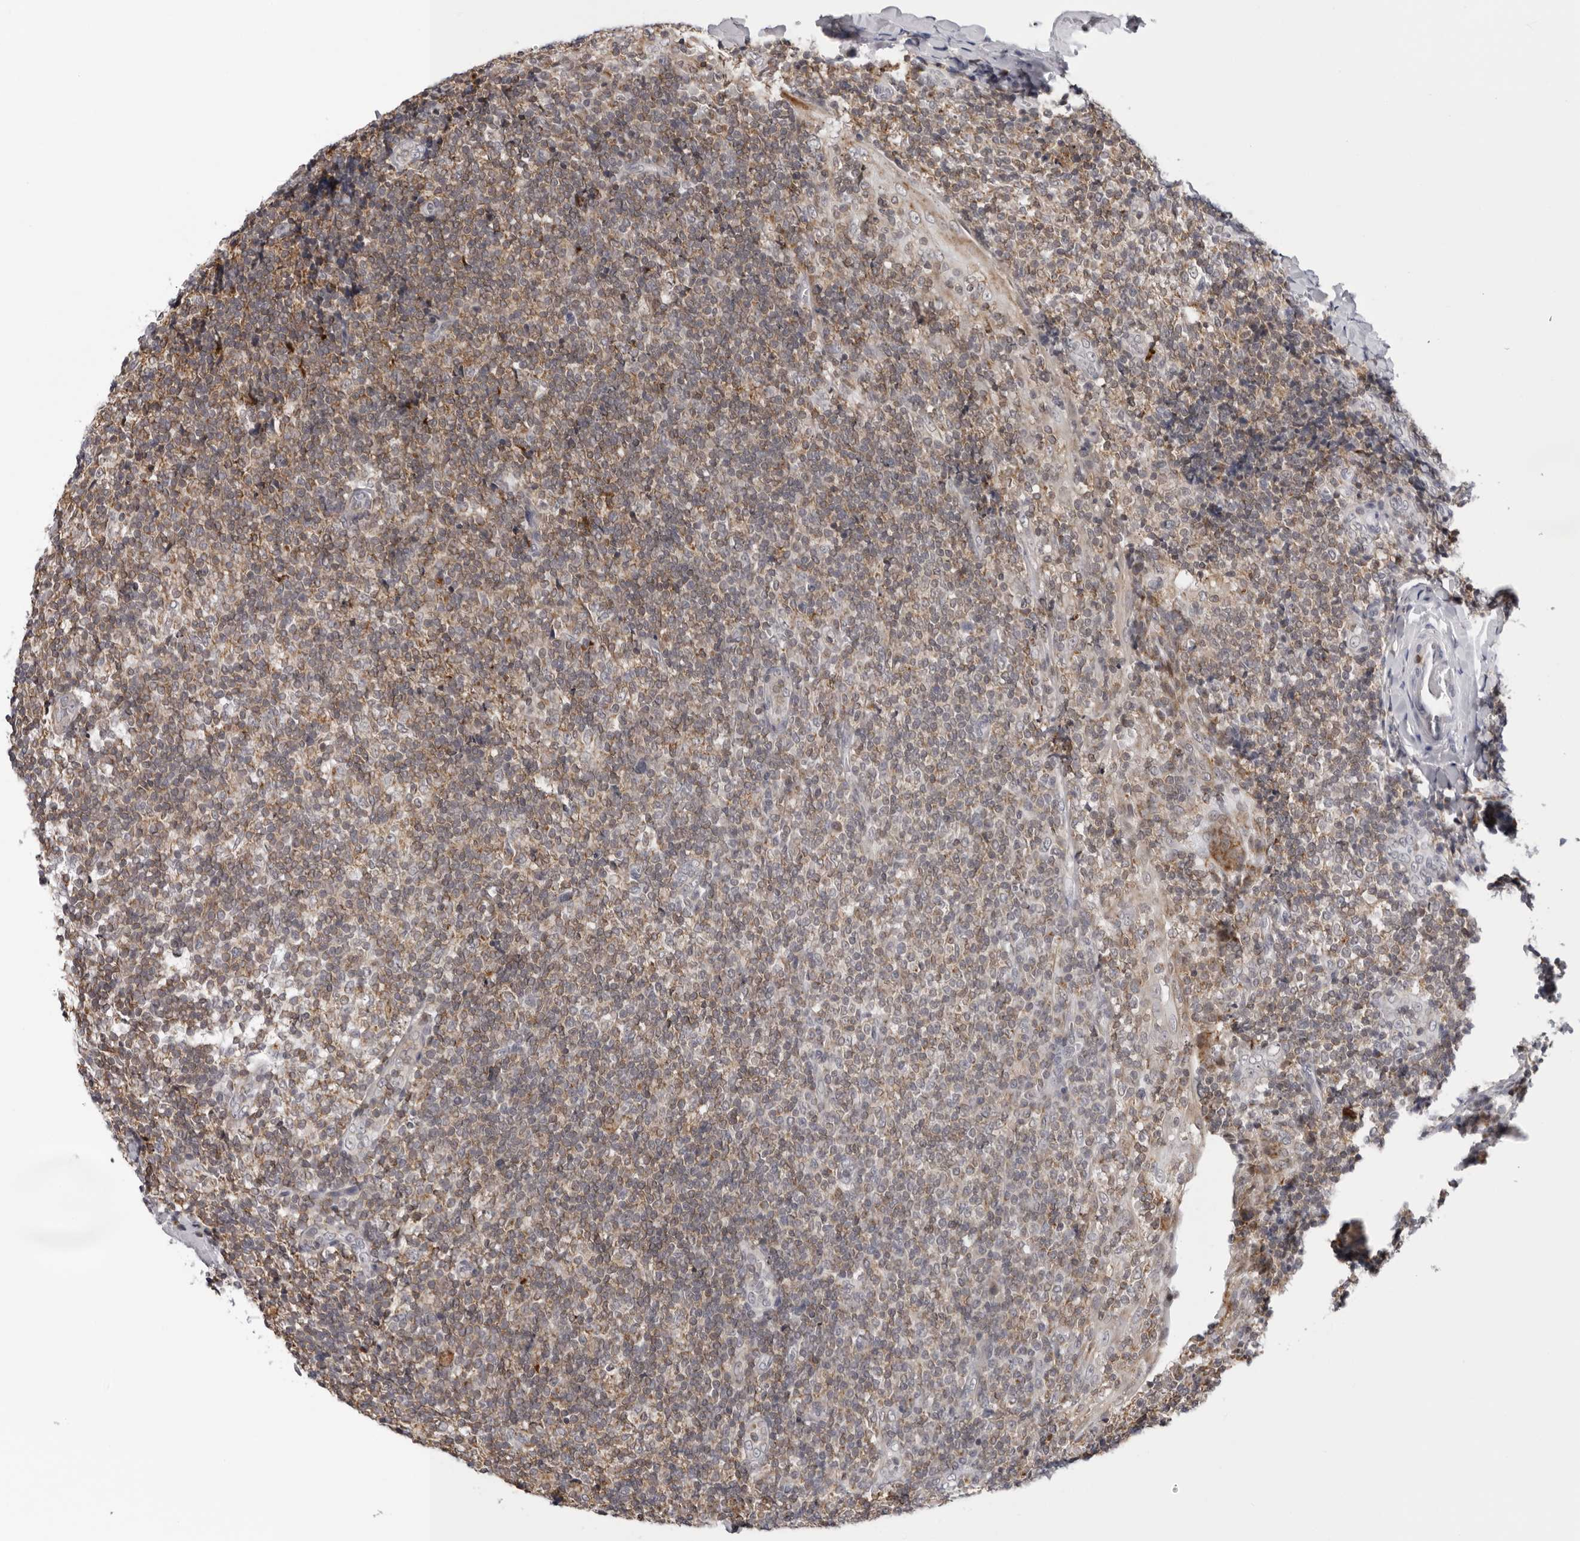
{"staining": {"intensity": "moderate", "quantity": ">75%", "location": "cytoplasmic/membranous"}, "tissue": "tonsil", "cell_type": "Germinal center cells", "image_type": "normal", "snomed": [{"axis": "morphology", "description": "Normal tissue, NOS"}, {"axis": "topography", "description": "Tonsil"}], "caption": "Immunohistochemical staining of benign human tonsil exhibits moderate cytoplasmic/membranous protein expression in approximately >75% of germinal center cells. The protein is shown in brown color, while the nuclei are stained blue.", "gene": "CPT2", "patient": {"sex": "male", "age": 37}}